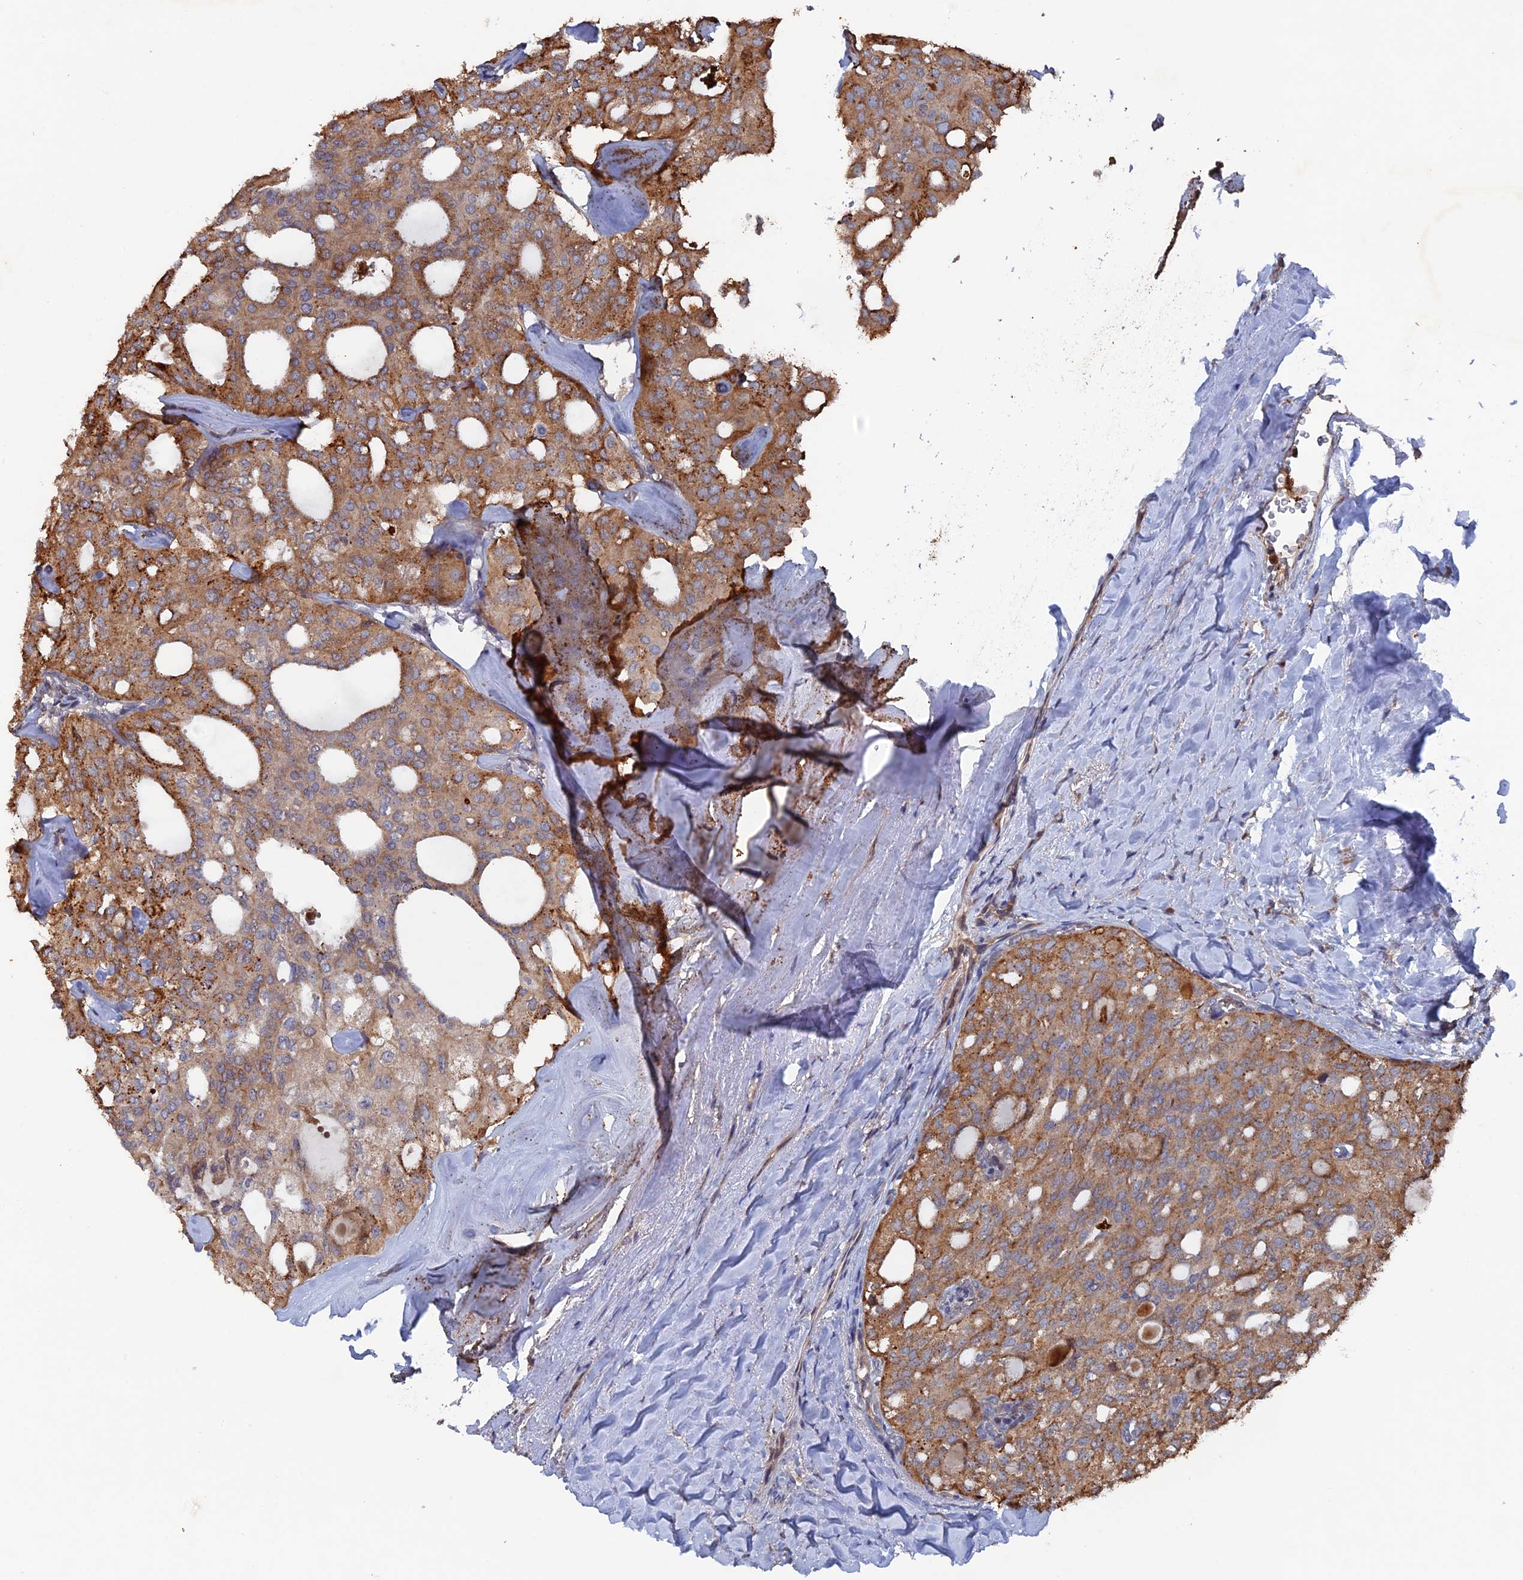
{"staining": {"intensity": "moderate", "quantity": ">75%", "location": "cytoplasmic/membranous"}, "tissue": "thyroid cancer", "cell_type": "Tumor cells", "image_type": "cancer", "snomed": [{"axis": "morphology", "description": "Follicular adenoma carcinoma, NOS"}, {"axis": "topography", "description": "Thyroid gland"}], "caption": "DAB immunohistochemical staining of human thyroid cancer shows moderate cytoplasmic/membranous protein staining in approximately >75% of tumor cells.", "gene": "VPS37C", "patient": {"sex": "male", "age": 75}}